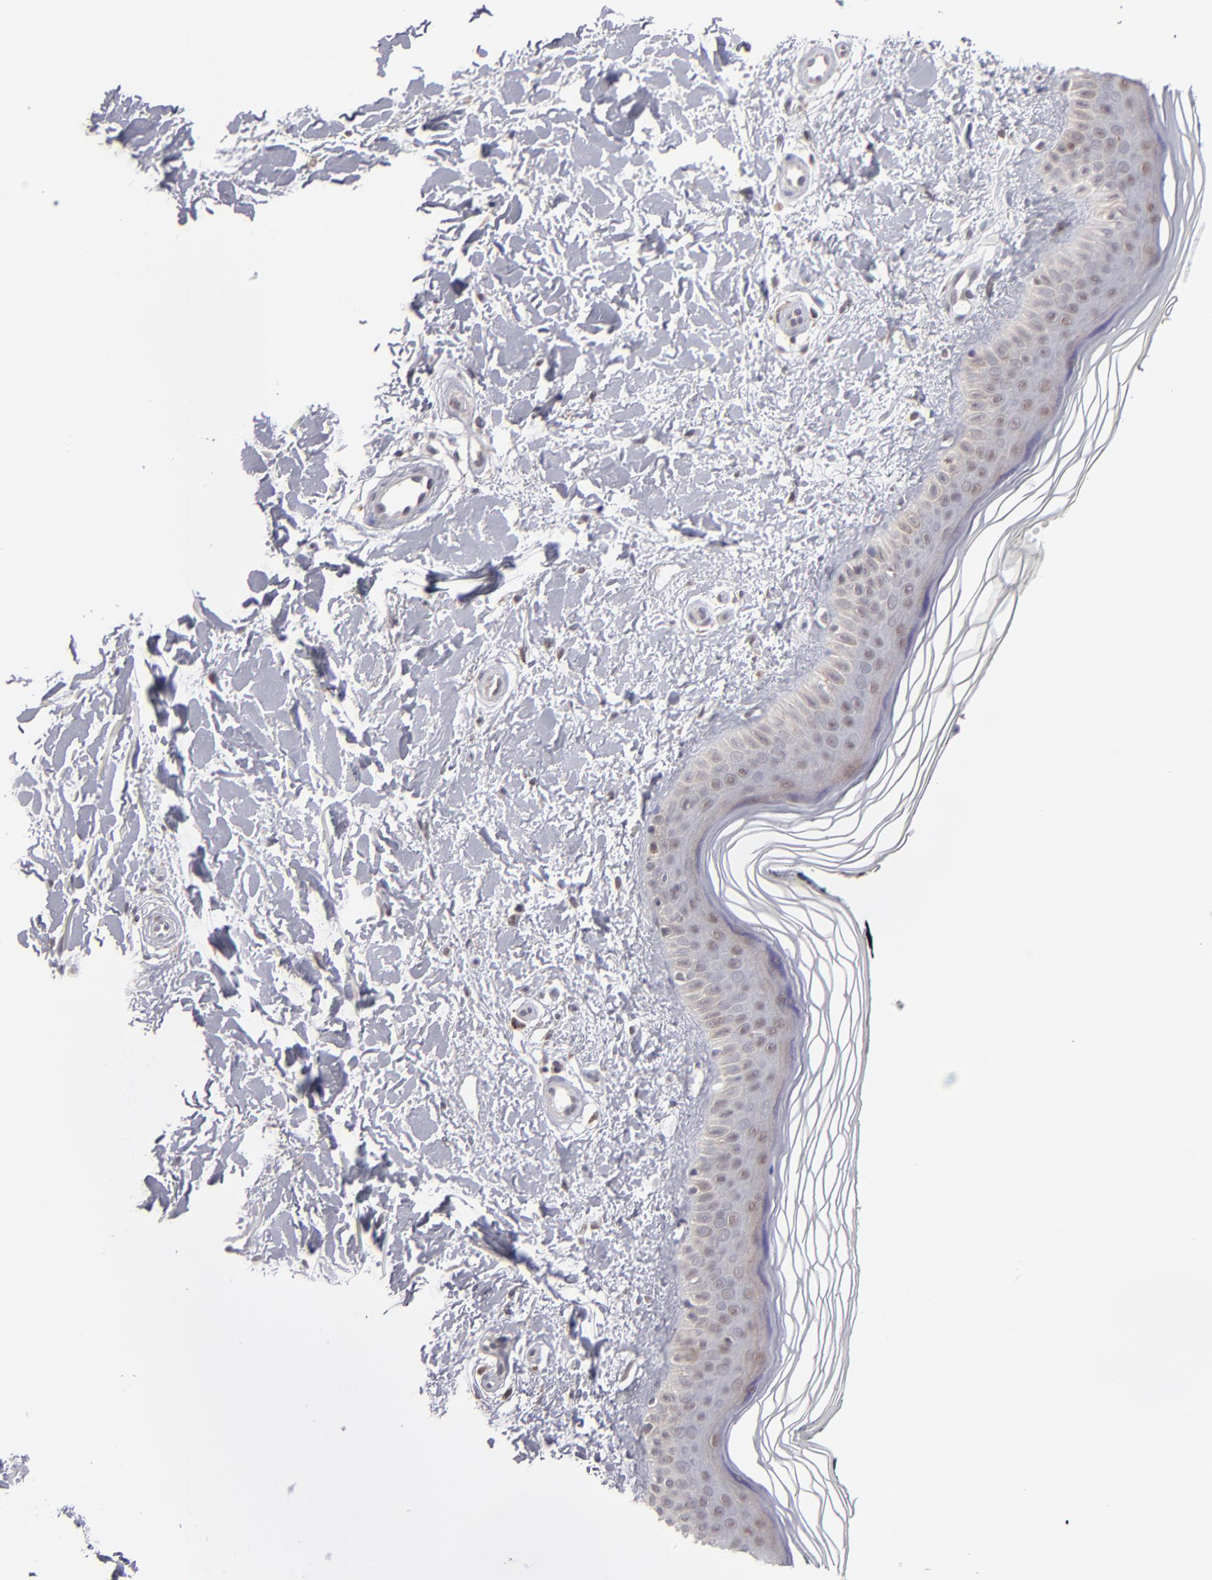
{"staining": {"intensity": "moderate", "quantity": "25%-75%", "location": "cytoplasmic/membranous"}, "tissue": "skin", "cell_type": "Fibroblasts", "image_type": "normal", "snomed": [{"axis": "morphology", "description": "Normal tissue, NOS"}, {"axis": "topography", "description": "Skin"}], "caption": "Immunohistochemical staining of normal skin shows medium levels of moderate cytoplasmic/membranous expression in approximately 25%-75% of fibroblasts. (IHC, brightfield microscopy, high magnification).", "gene": "SLC15A1", "patient": {"sex": "female", "age": 19}}